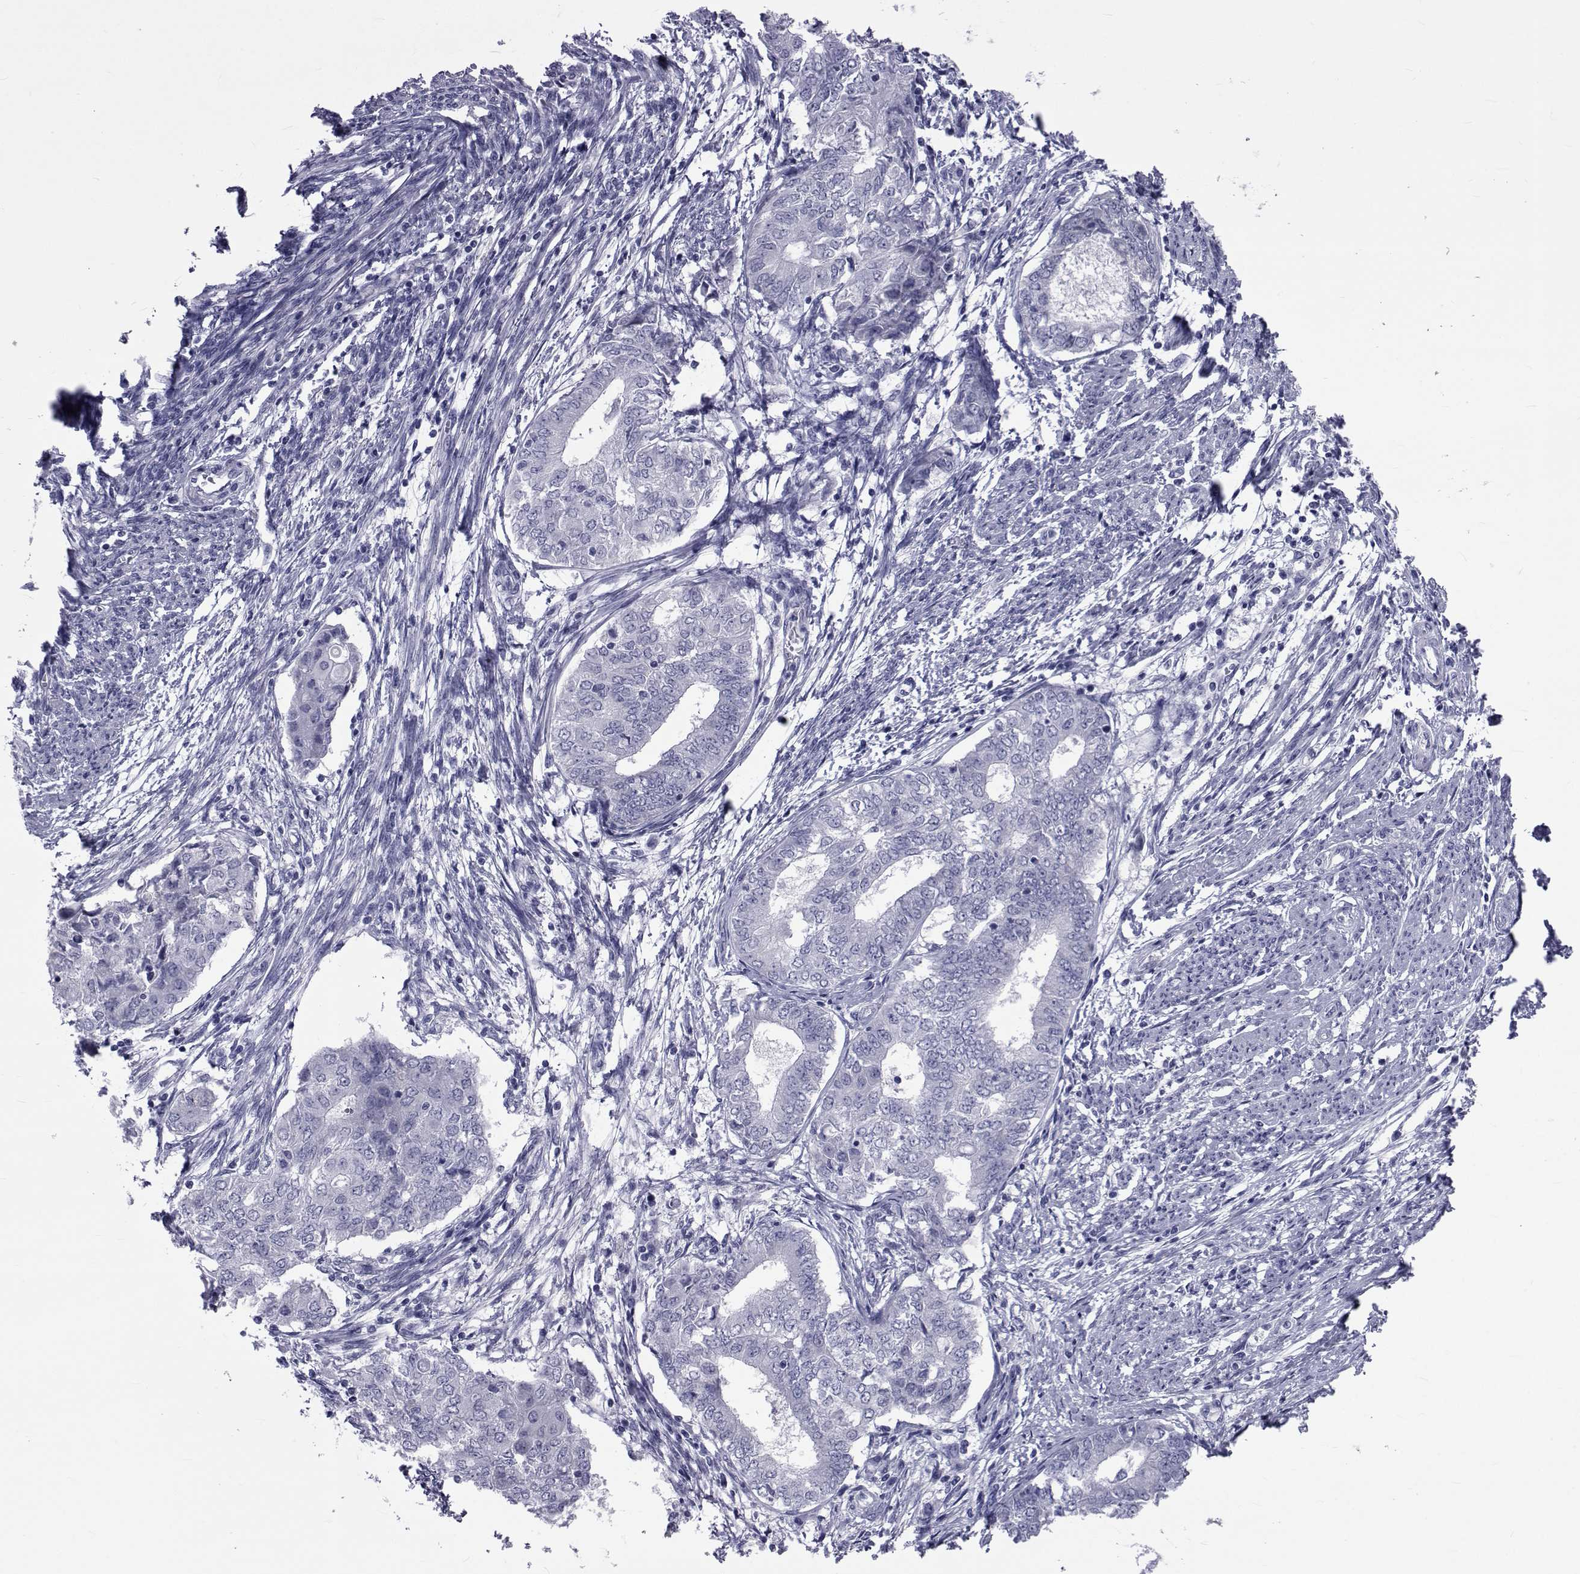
{"staining": {"intensity": "negative", "quantity": "none", "location": "none"}, "tissue": "endometrial cancer", "cell_type": "Tumor cells", "image_type": "cancer", "snomed": [{"axis": "morphology", "description": "Adenocarcinoma, NOS"}, {"axis": "topography", "description": "Endometrium"}], "caption": "Adenocarcinoma (endometrial) stained for a protein using immunohistochemistry demonstrates no staining tumor cells.", "gene": "GKAP1", "patient": {"sex": "female", "age": 62}}